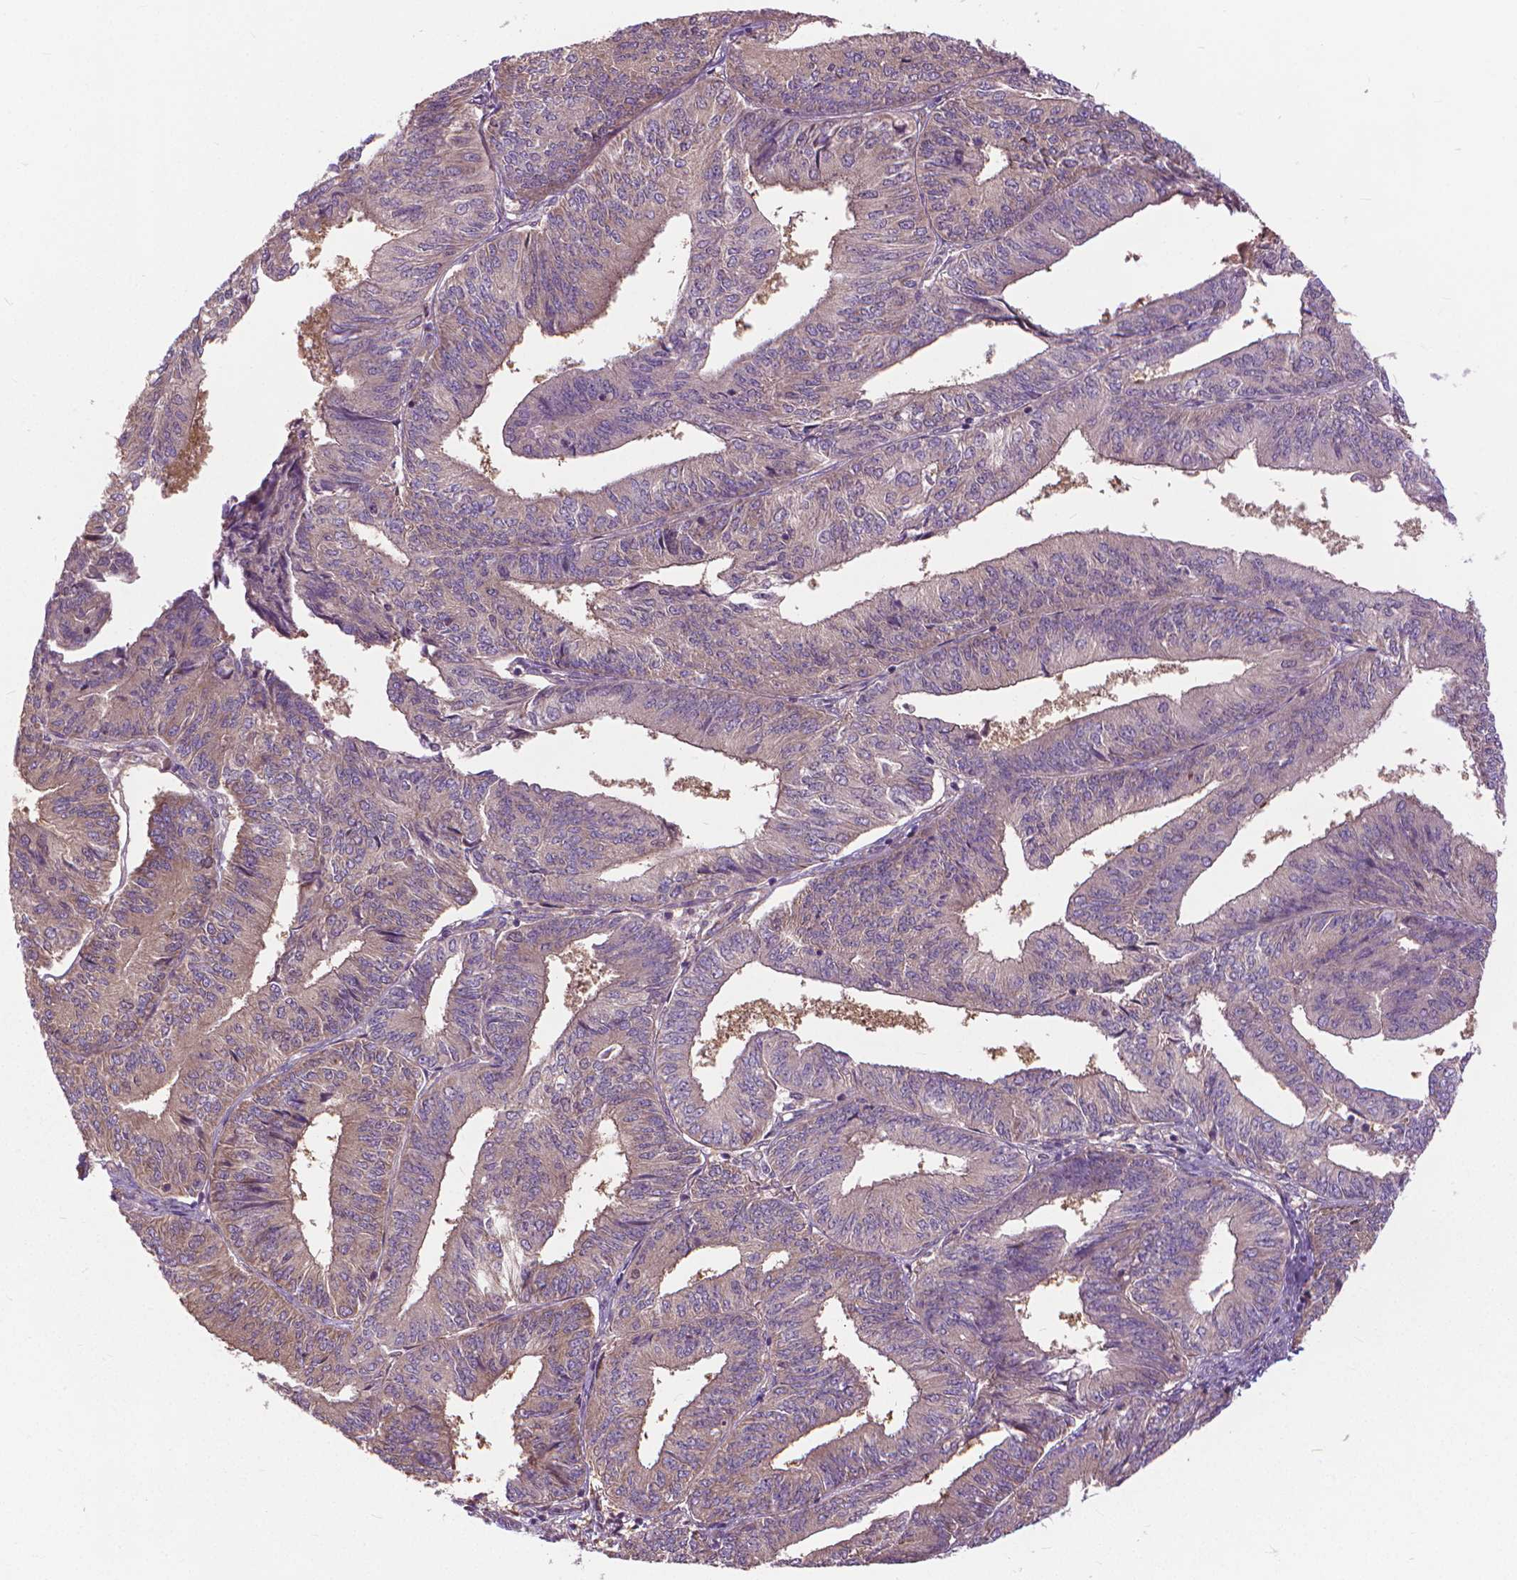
{"staining": {"intensity": "weak", "quantity": "<25%", "location": "cytoplasmic/membranous"}, "tissue": "endometrial cancer", "cell_type": "Tumor cells", "image_type": "cancer", "snomed": [{"axis": "morphology", "description": "Adenocarcinoma, NOS"}, {"axis": "topography", "description": "Endometrium"}], "caption": "DAB immunohistochemical staining of human endometrial adenocarcinoma reveals no significant expression in tumor cells.", "gene": "NUDT1", "patient": {"sex": "female", "age": 58}}